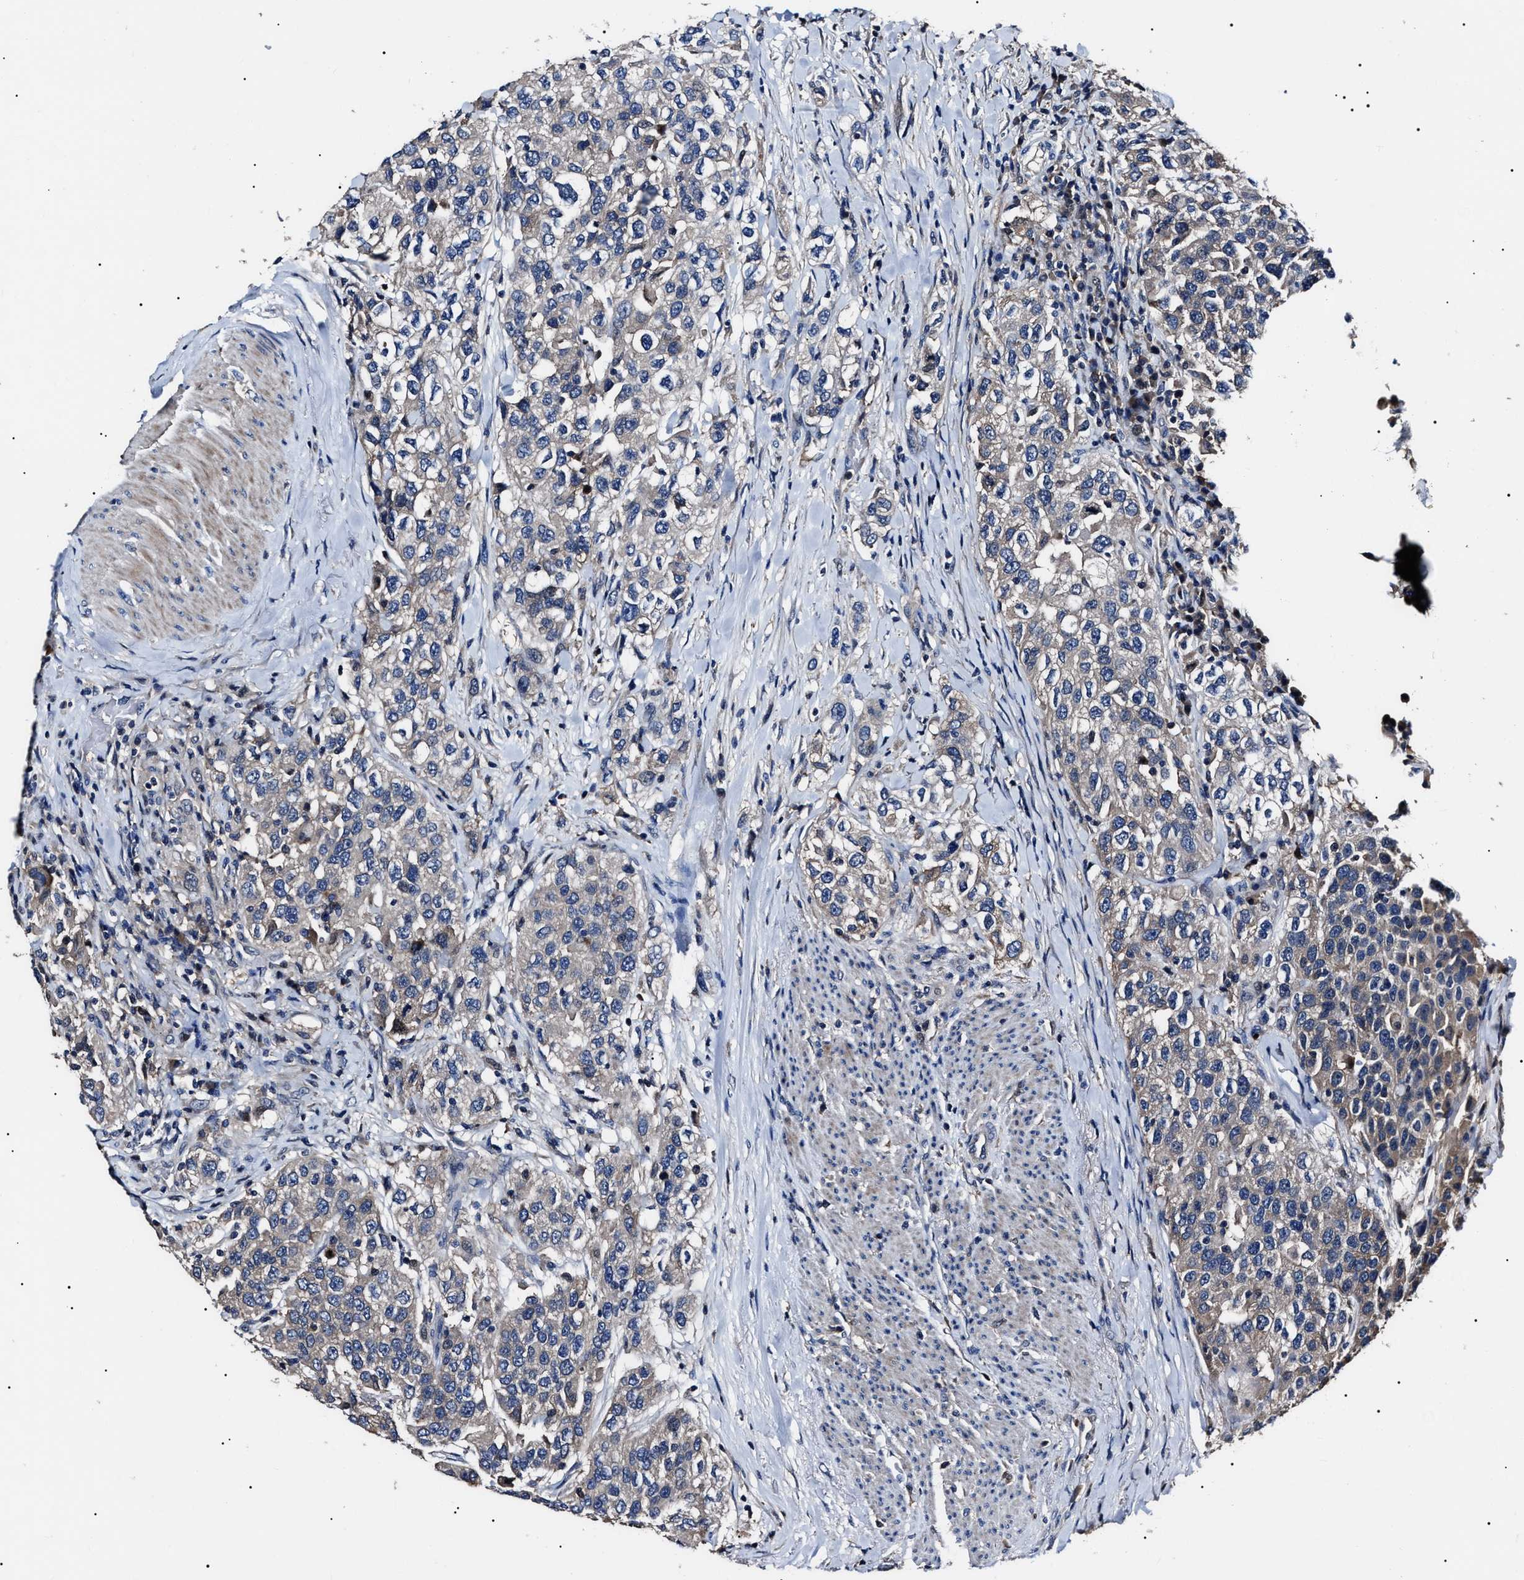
{"staining": {"intensity": "negative", "quantity": "none", "location": "none"}, "tissue": "urothelial cancer", "cell_type": "Tumor cells", "image_type": "cancer", "snomed": [{"axis": "morphology", "description": "Urothelial carcinoma, High grade"}, {"axis": "topography", "description": "Urinary bladder"}], "caption": "Tumor cells are negative for protein expression in human urothelial carcinoma (high-grade). Nuclei are stained in blue.", "gene": "IFT81", "patient": {"sex": "female", "age": 80}}